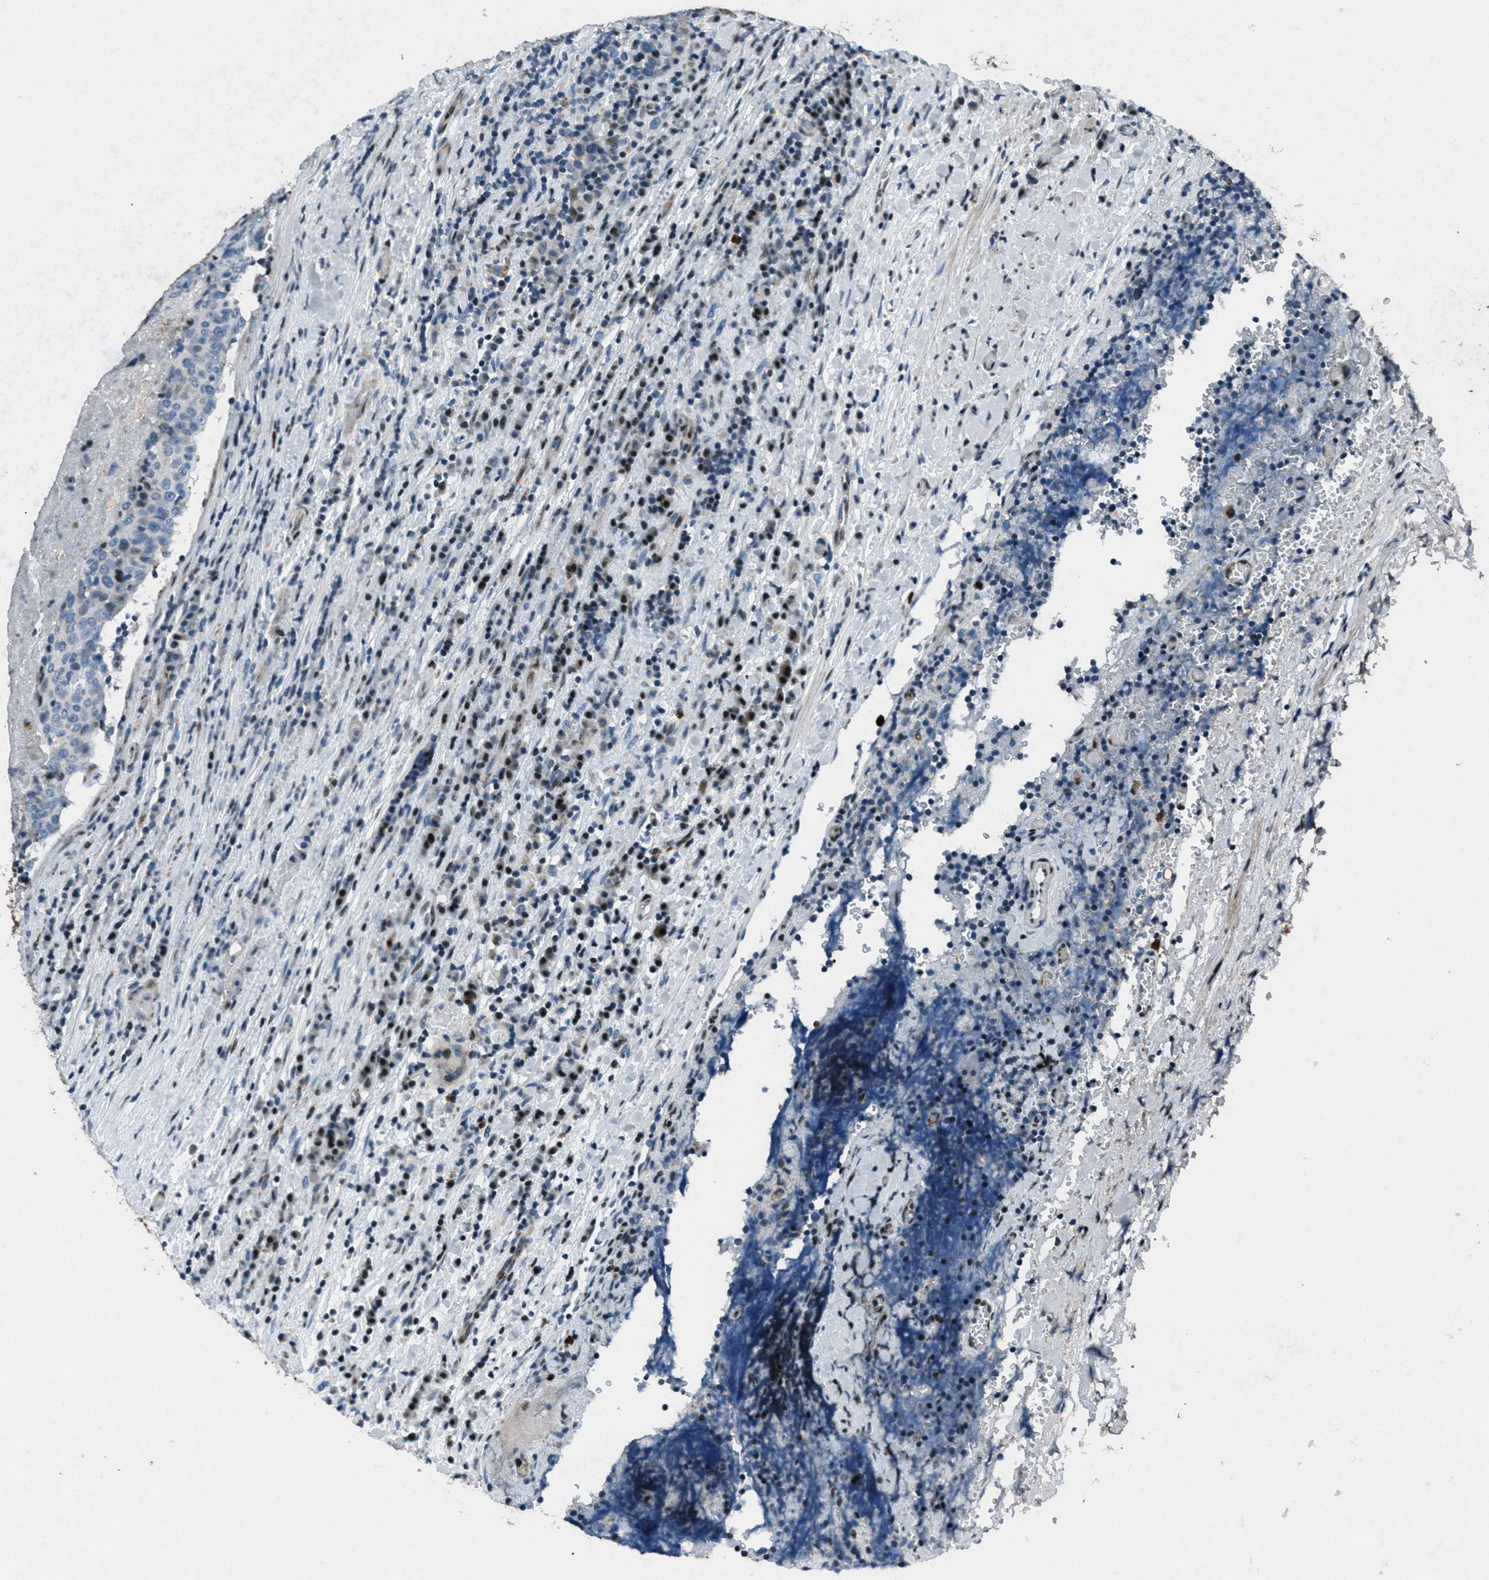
{"staining": {"intensity": "negative", "quantity": "none", "location": "none"}, "tissue": "head and neck cancer", "cell_type": "Tumor cells", "image_type": "cancer", "snomed": [{"axis": "morphology", "description": "Squamous cell carcinoma, NOS"}, {"axis": "morphology", "description": "Squamous cell carcinoma, metastatic, NOS"}, {"axis": "topography", "description": "Lymph node"}, {"axis": "topography", "description": "Head-Neck"}], "caption": "A high-resolution photomicrograph shows immunohistochemistry (IHC) staining of head and neck cancer, which exhibits no significant staining in tumor cells. Brightfield microscopy of immunohistochemistry (IHC) stained with DAB (brown) and hematoxylin (blue), captured at high magnification.", "gene": "GPC6", "patient": {"sex": "male", "age": 62}}